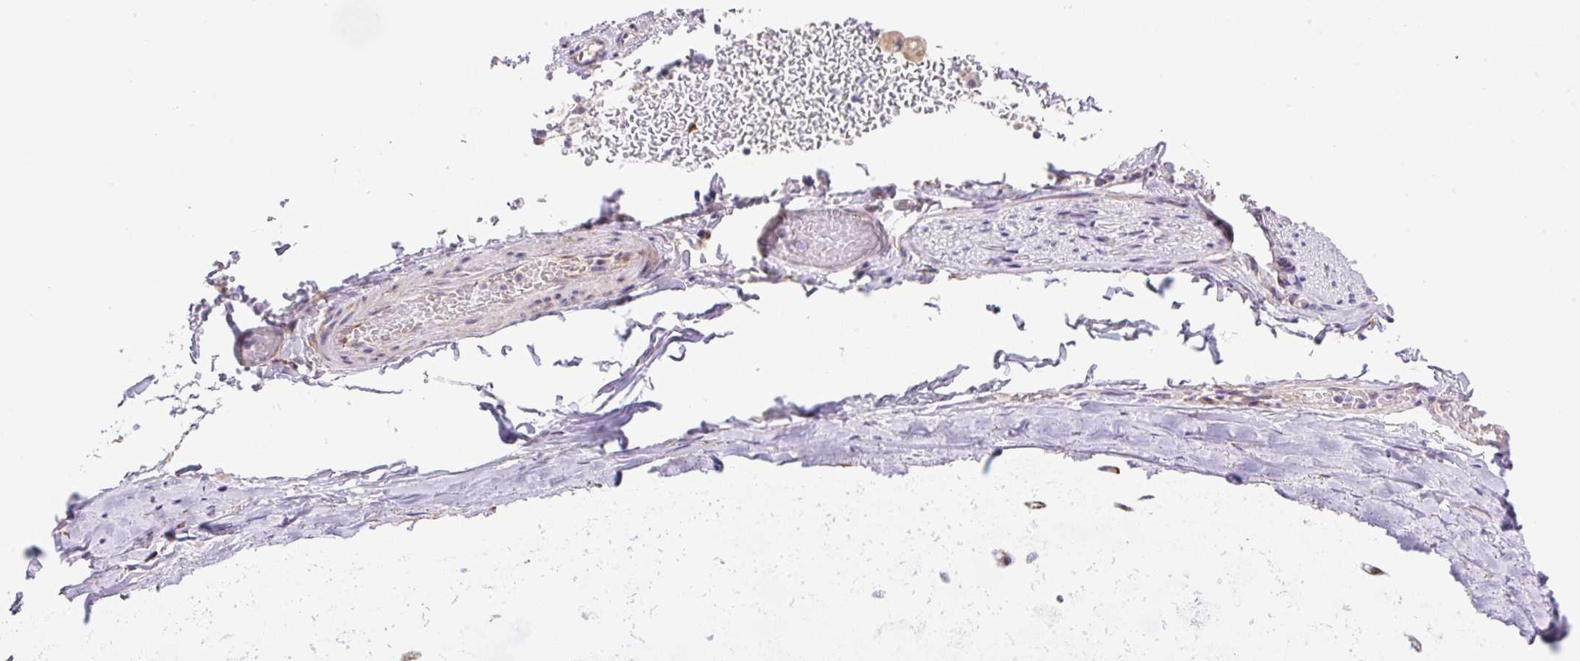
{"staining": {"intensity": "negative", "quantity": "none", "location": "none"}, "tissue": "adipose tissue", "cell_type": "Adipocytes", "image_type": "normal", "snomed": [{"axis": "morphology", "description": "Normal tissue, NOS"}, {"axis": "morphology", "description": "Degeneration, NOS"}, {"axis": "topography", "description": "Cartilage tissue"}, {"axis": "topography", "description": "Lung"}], "caption": "The photomicrograph shows no significant expression in adipocytes of adipose tissue. The staining is performed using DAB (3,3'-diaminobenzidine) brown chromogen with nuclei counter-stained in using hematoxylin.", "gene": "POFUT1", "patient": {"sex": "female", "age": 61}}